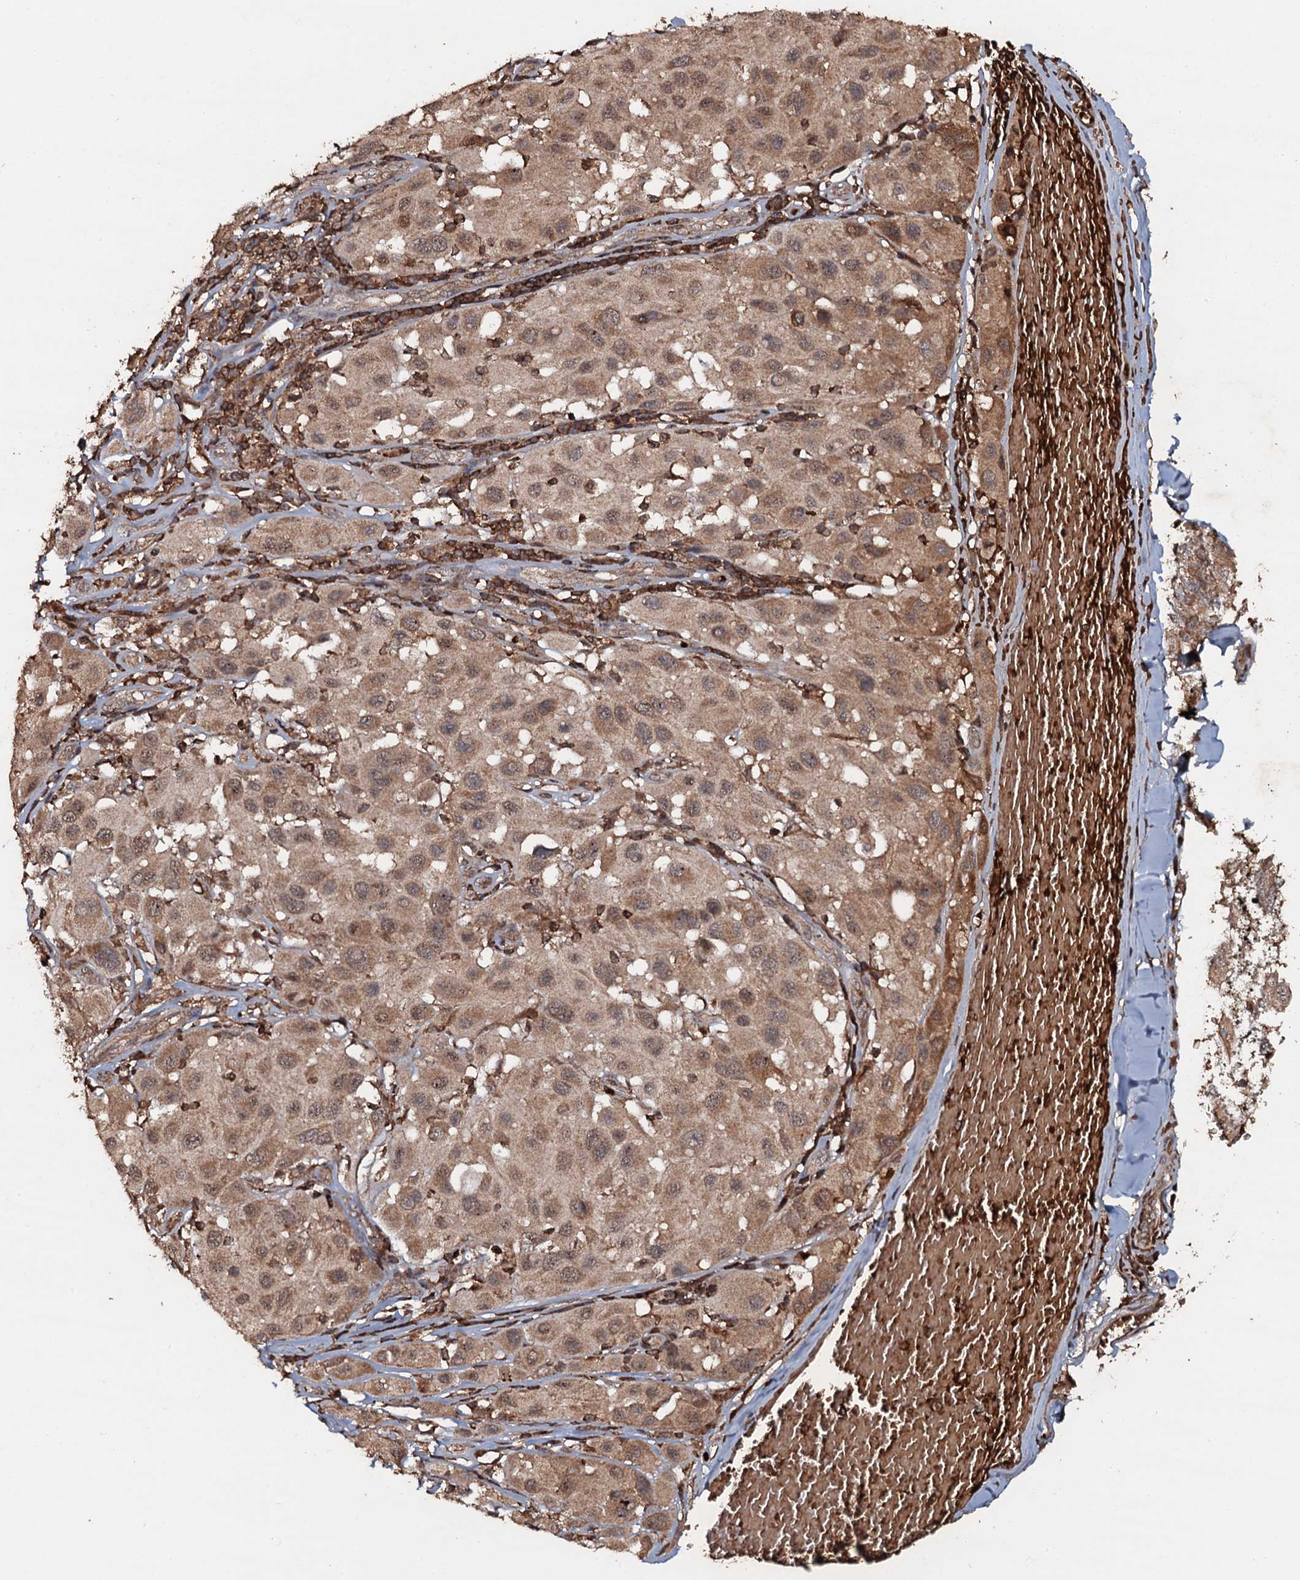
{"staining": {"intensity": "moderate", "quantity": ">75%", "location": "cytoplasmic/membranous,nuclear"}, "tissue": "melanoma", "cell_type": "Tumor cells", "image_type": "cancer", "snomed": [{"axis": "morphology", "description": "Malignant melanoma, Metastatic site"}, {"axis": "topography", "description": "Skin"}], "caption": "Immunohistochemical staining of malignant melanoma (metastatic site) reveals medium levels of moderate cytoplasmic/membranous and nuclear expression in approximately >75% of tumor cells. The staining was performed using DAB (3,3'-diaminobenzidine) to visualize the protein expression in brown, while the nuclei were stained in blue with hematoxylin (Magnification: 20x).", "gene": "ADGRG3", "patient": {"sex": "male", "age": 41}}